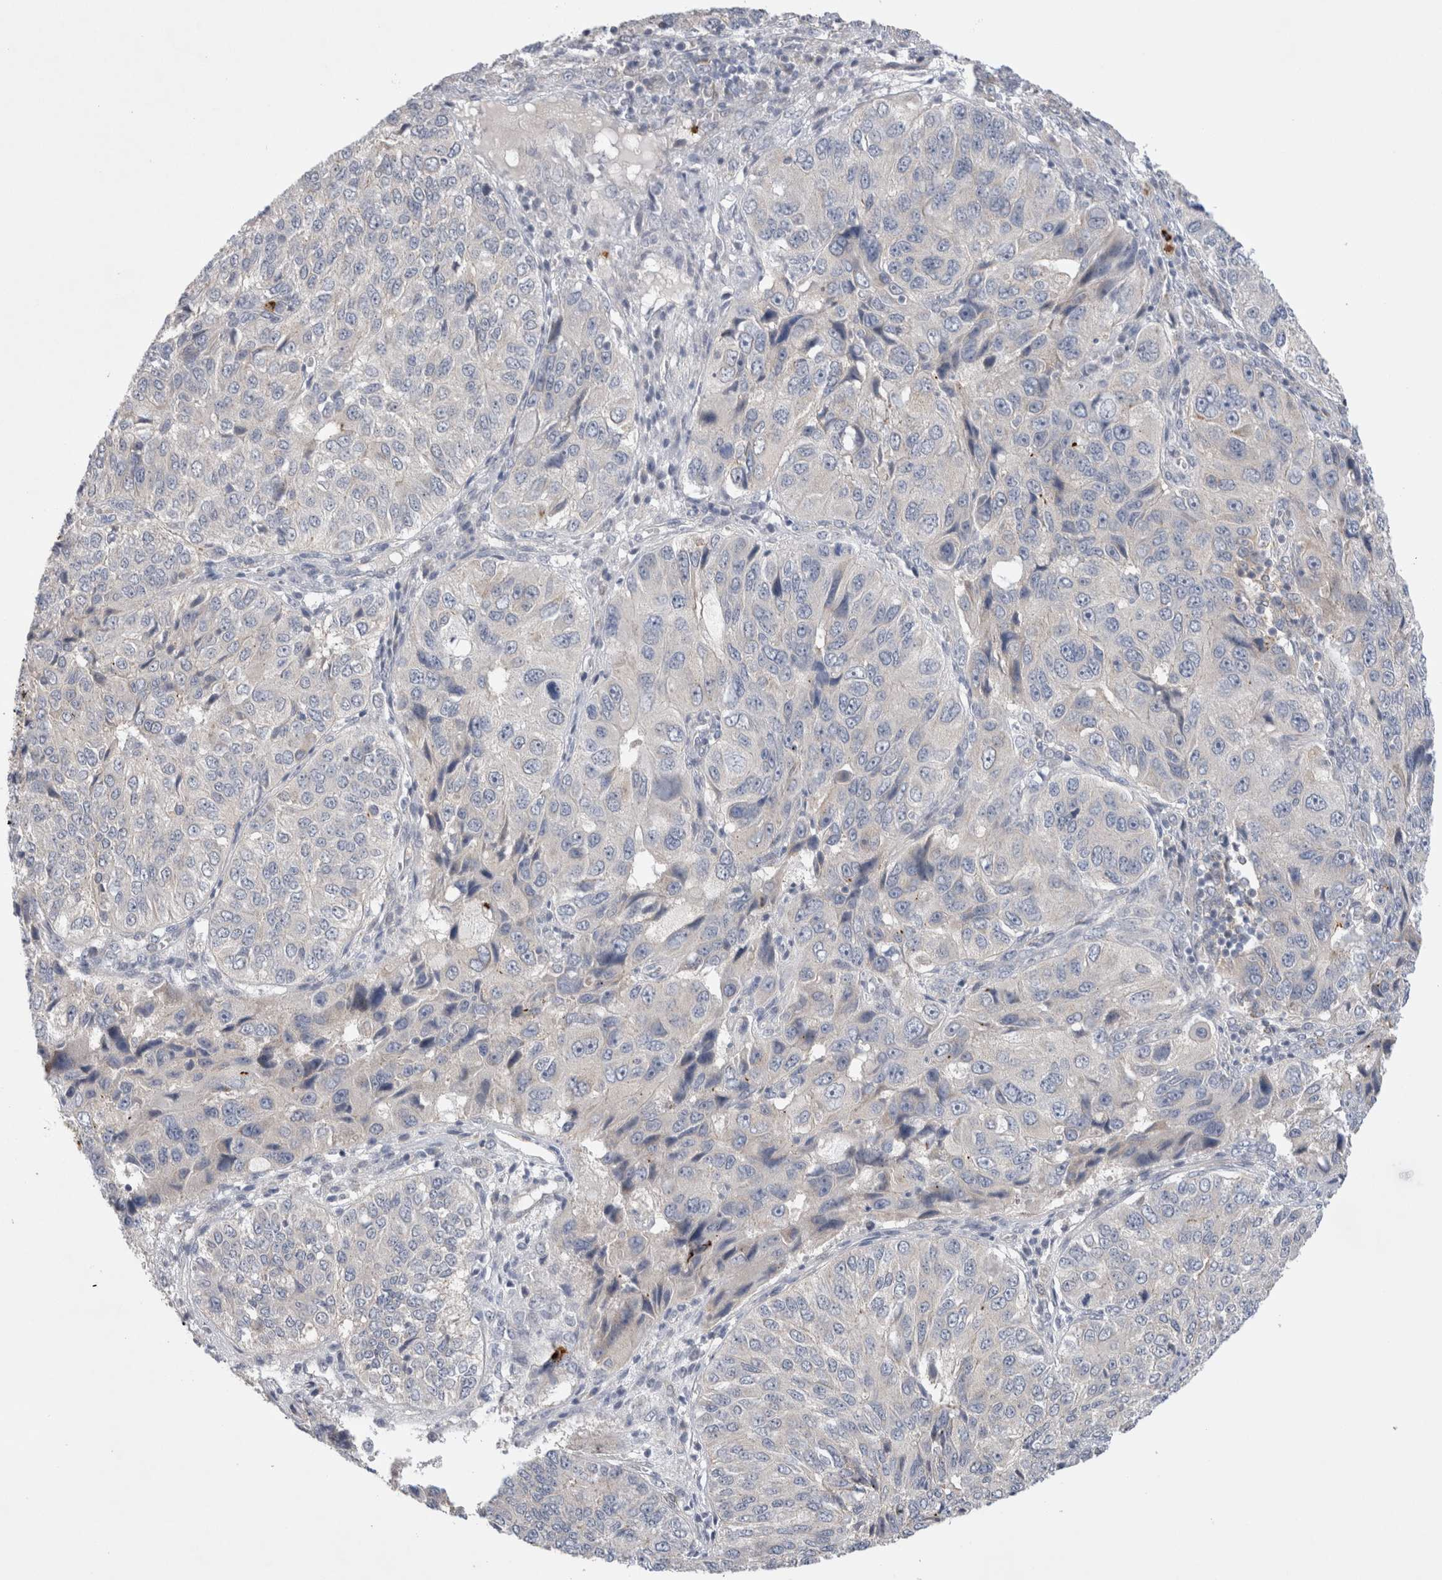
{"staining": {"intensity": "negative", "quantity": "none", "location": "none"}, "tissue": "ovarian cancer", "cell_type": "Tumor cells", "image_type": "cancer", "snomed": [{"axis": "morphology", "description": "Carcinoma, endometroid"}, {"axis": "topography", "description": "Ovary"}], "caption": "Tumor cells show no significant positivity in endometroid carcinoma (ovarian).", "gene": "GSDMB", "patient": {"sex": "female", "age": 51}}